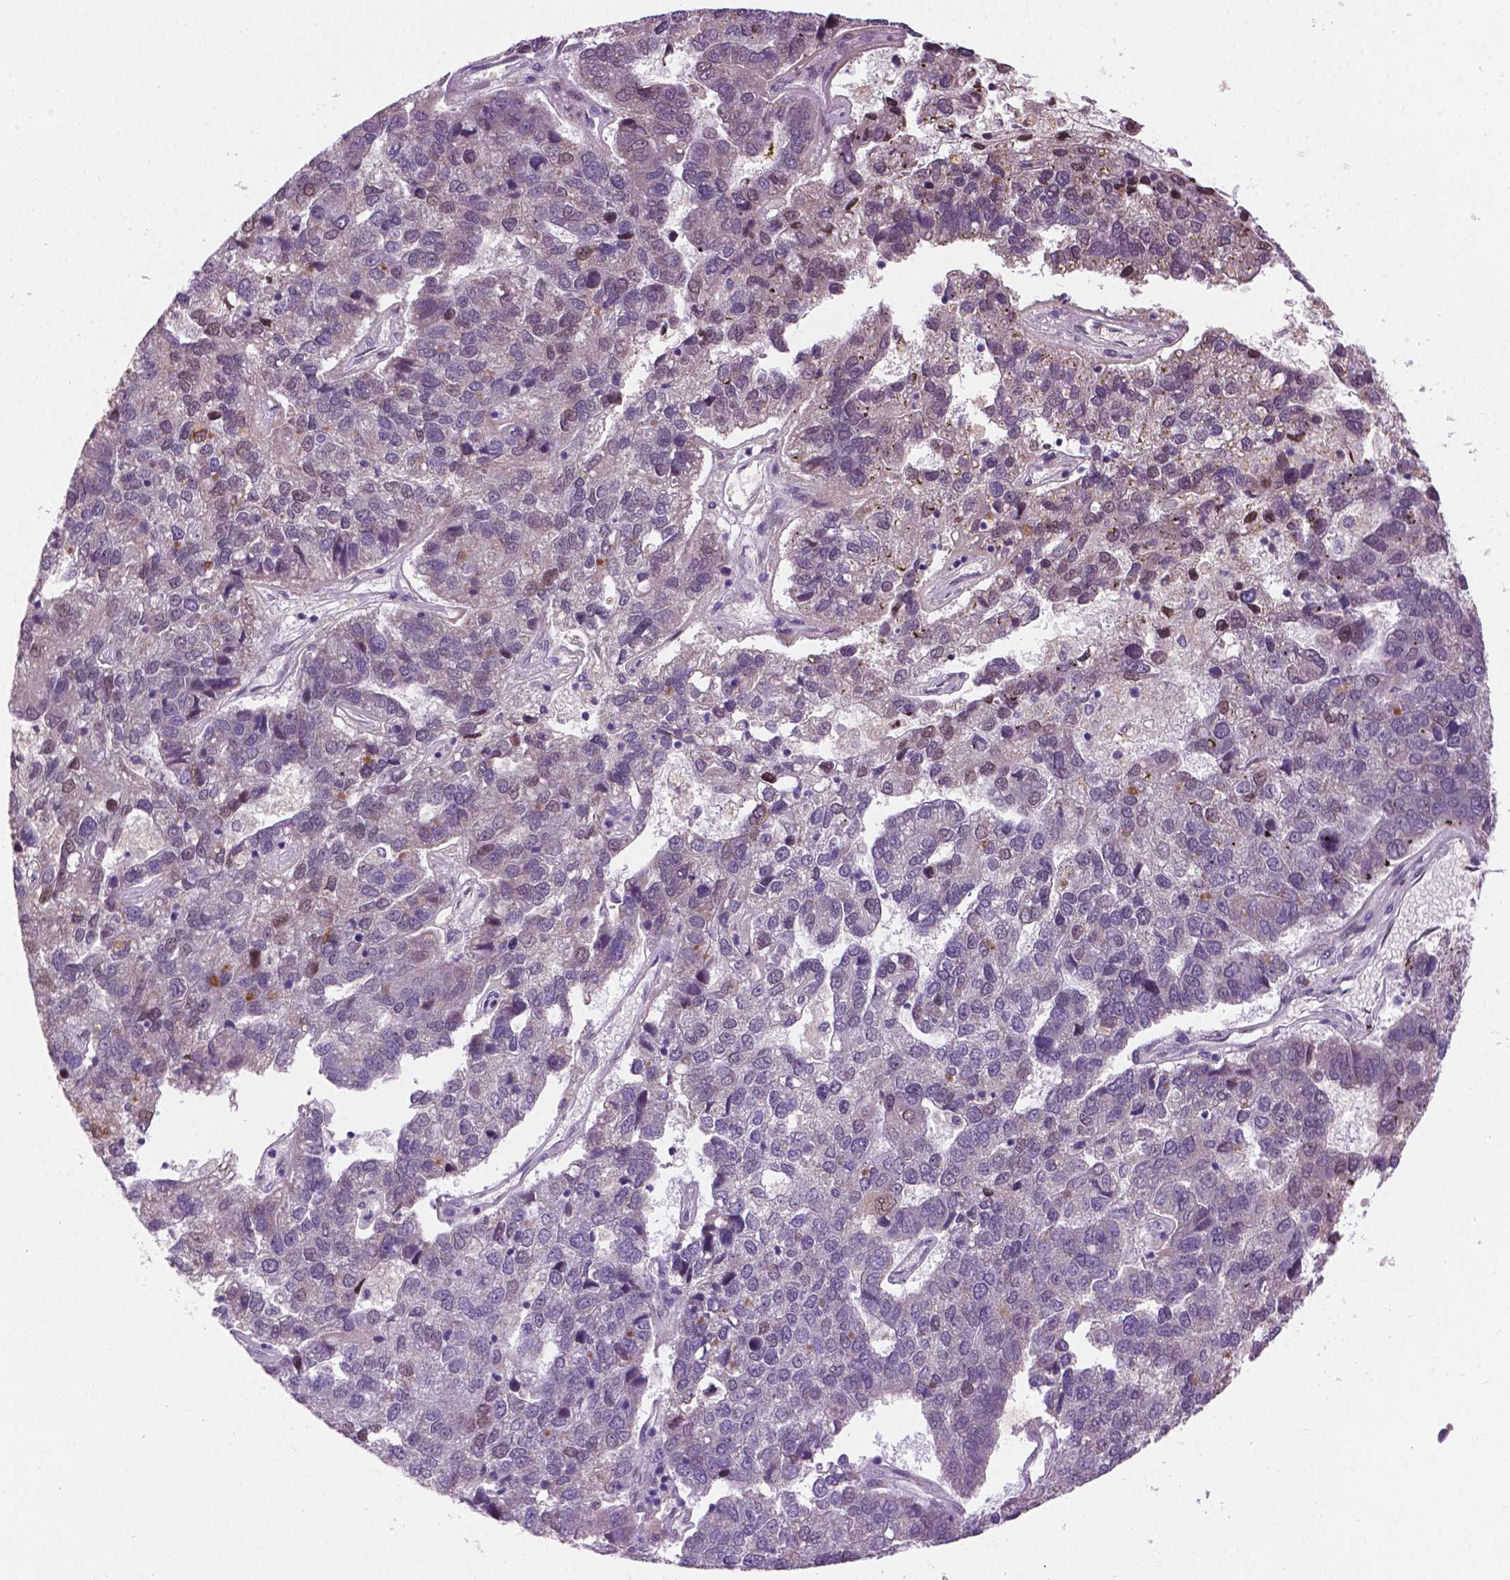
{"staining": {"intensity": "negative", "quantity": "none", "location": "none"}, "tissue": "pancreatic cancer", "cell_type": "Tumor cells", "image_type": "cancer", "snomed": [{"axis": "morphology", "description": "Adenocarcinoma, NOS"}, {"axis": "topography", "description": "Pancreas"}], "caption": "Immunohistochemistry (IHC) photomicrograph of neoplastic tissue: adenocarcinoma (pancreatic) stained with DAB displays no significant protein staining in tumor cells.", "gene": "IRF6", "patient": {"sex": "female", "age": 61}}